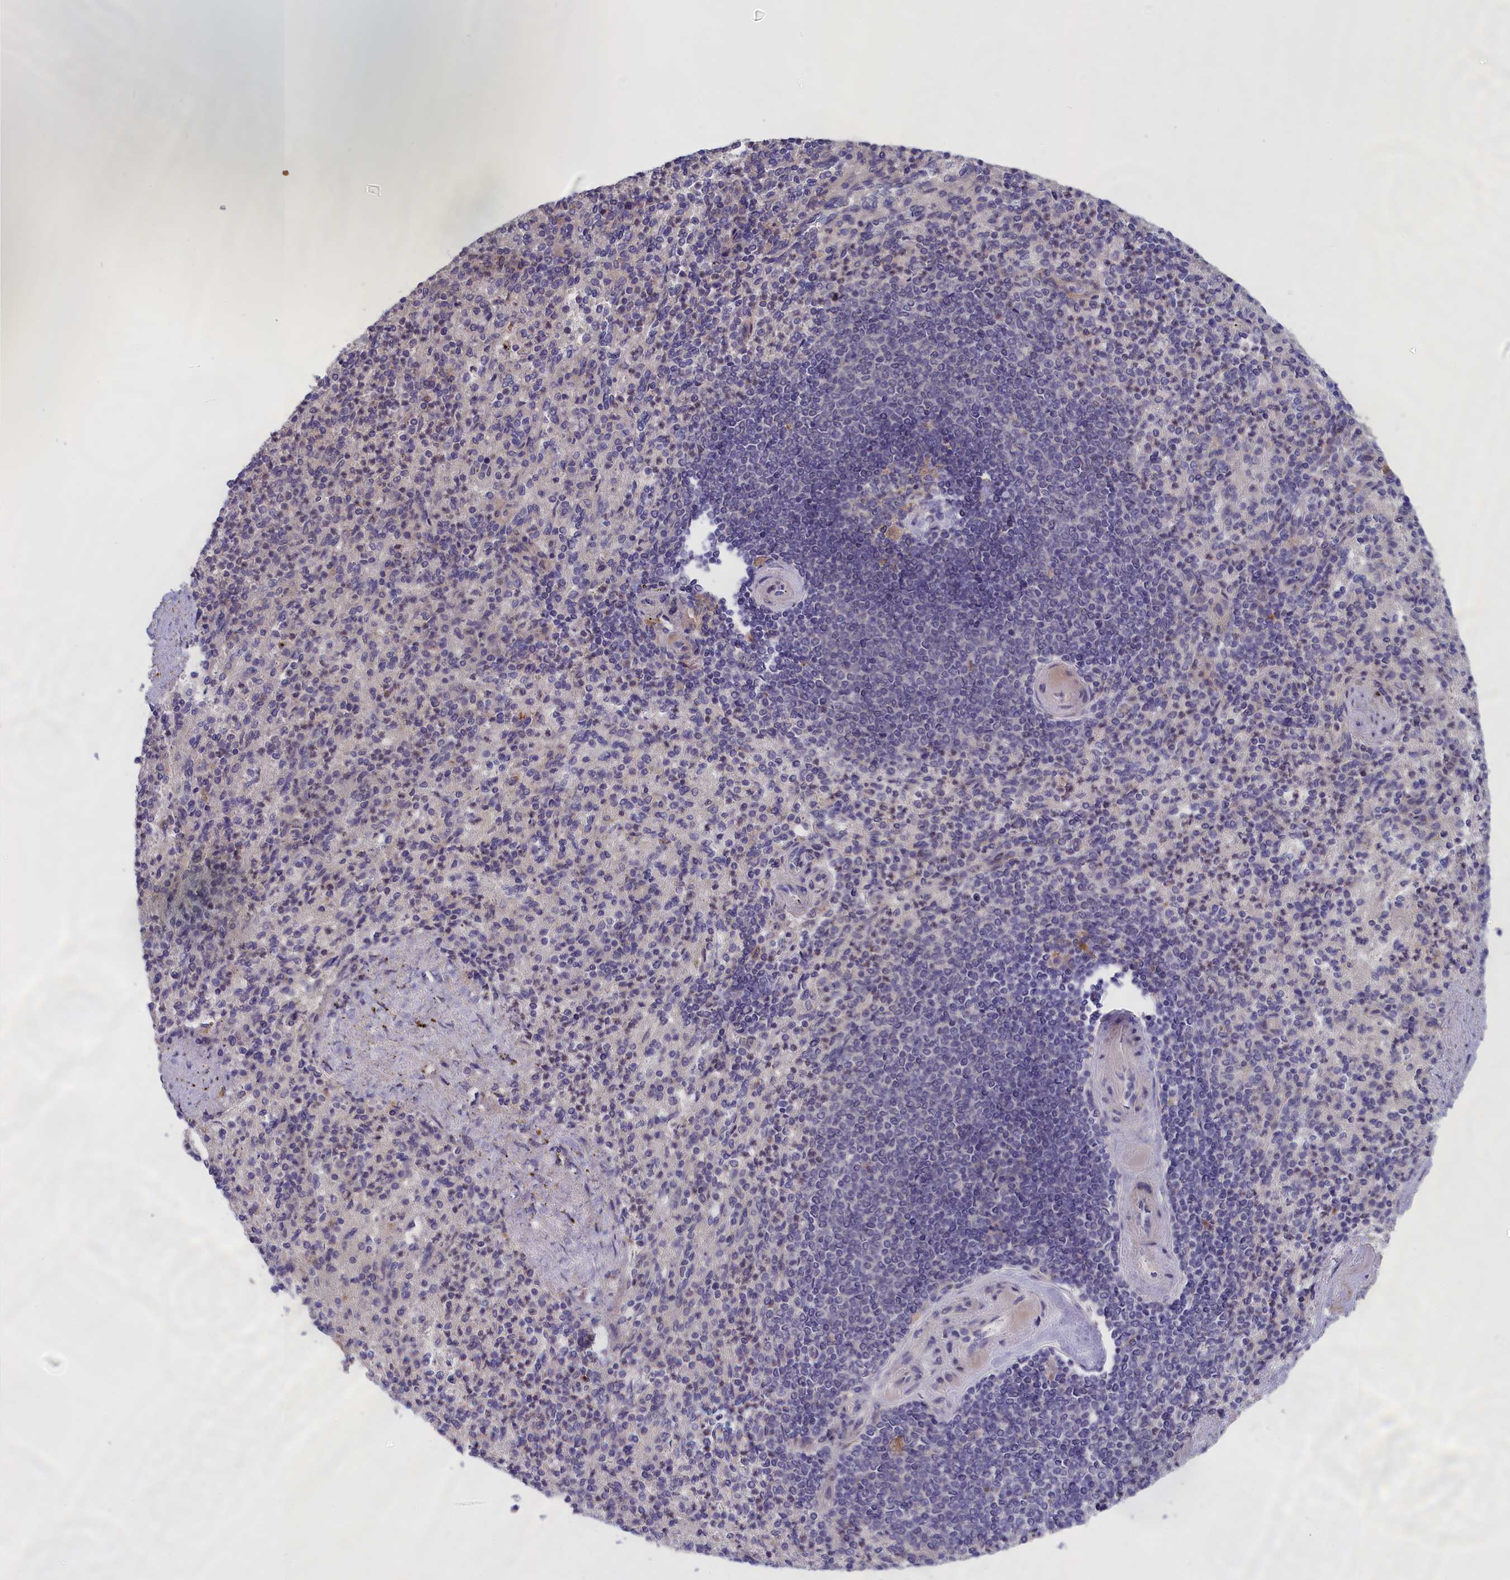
{"staining": {"intensity": "negative", "quantity": "none", "location": "none"}, "tissue": "spleen", "cell_type": "Cells in red pulp", "image_type": "normal", "snomed": [{"axis": "morphology", "description": "Normal tissue, NOS"}, {"axis": "topography", "description": "Spleen"}], "caption": "Protein analysis of normal spleen displays no significant positivity in cells in red pulp. (DAB (3,3'-diaminobenzidine) immunohistochemistry (IHC) with hematoxylin counter stain).", "gene": "IGFALS", "patient": {"sex": "female", "age": 74}}